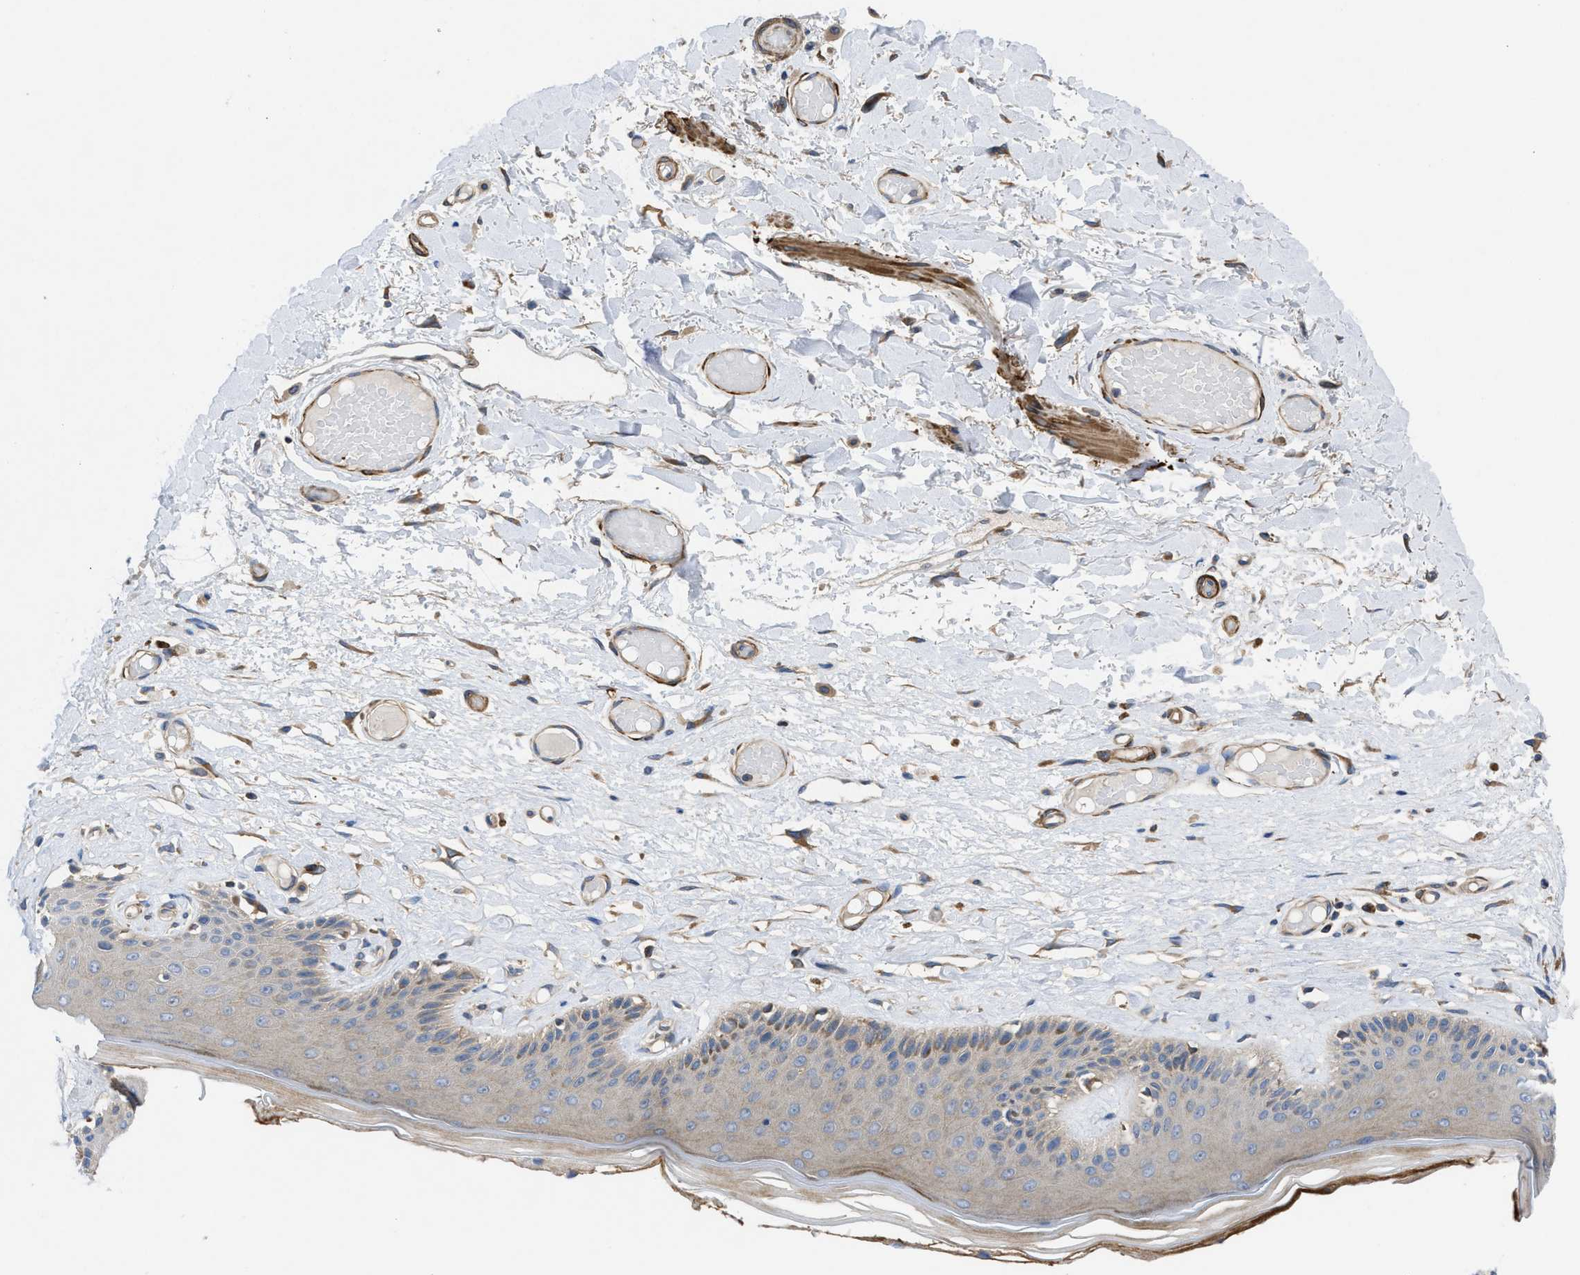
{"staining": {"intensity": "moderate", "quantity": "25%-75%", "location": "cytoplasmic/membranous"}, "tissue": "skin", "cell_type": "Epidermal cells", "image_type": "normal", "snomed": [{"axis": "morphology", "description": "Normal tissue, NOS"}, {"axis": "topography", "description": "Vulva"}], "caption": "This photomicrograph displays immunohistochemistry (IHC) staining of unremarkable human skin, with medium moderate cytoplasmic/membranous positivity in about 25%-75% of epidermal cells.", "gene": "CHKB", "patient": {"sex": "female", "age": 73}}